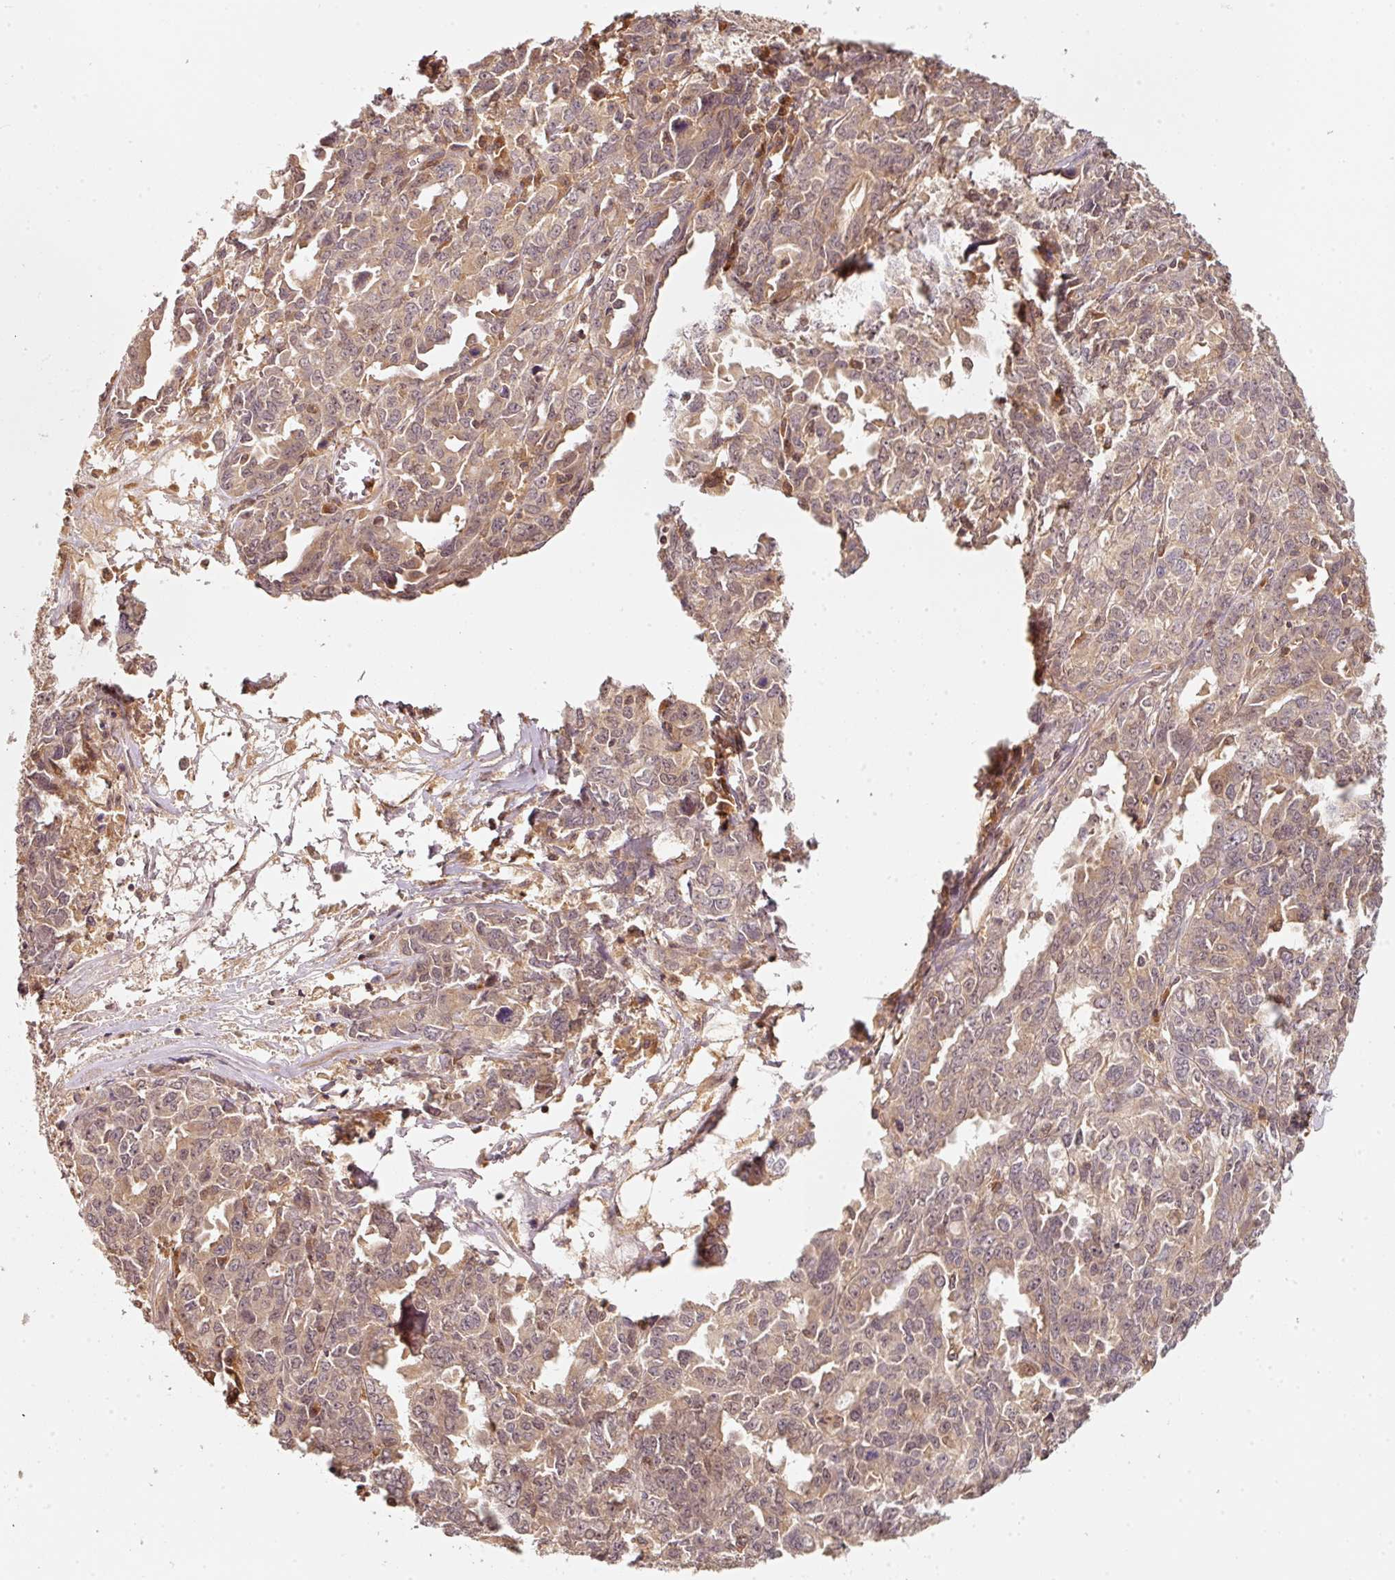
{"staining": {"intensity": "moderate", "quantity": "25%-75%", "location": "cytoplasmic/membranous"}, "tissue": "ovarian cancer", "cell_type": "Tumor cells", "image_type": "cancer", "snomed": [{"axis": "morphology", "description": "Adenocarcinoma, NOS"}, {"axis": "morphology", "description": "Carcinoma, endometroid"}, {"axis": "topography", "description": "Ovary"}], "caption": "This image exhibits IHC staining of human ovarian cancer (adenocarcinoma), with medium moderate cytoplasmic/membranous staining in approximately 25%-75% of tumor cells.", "gene": "RRAS2", "patient": {"sex": "female", "age": 72}}